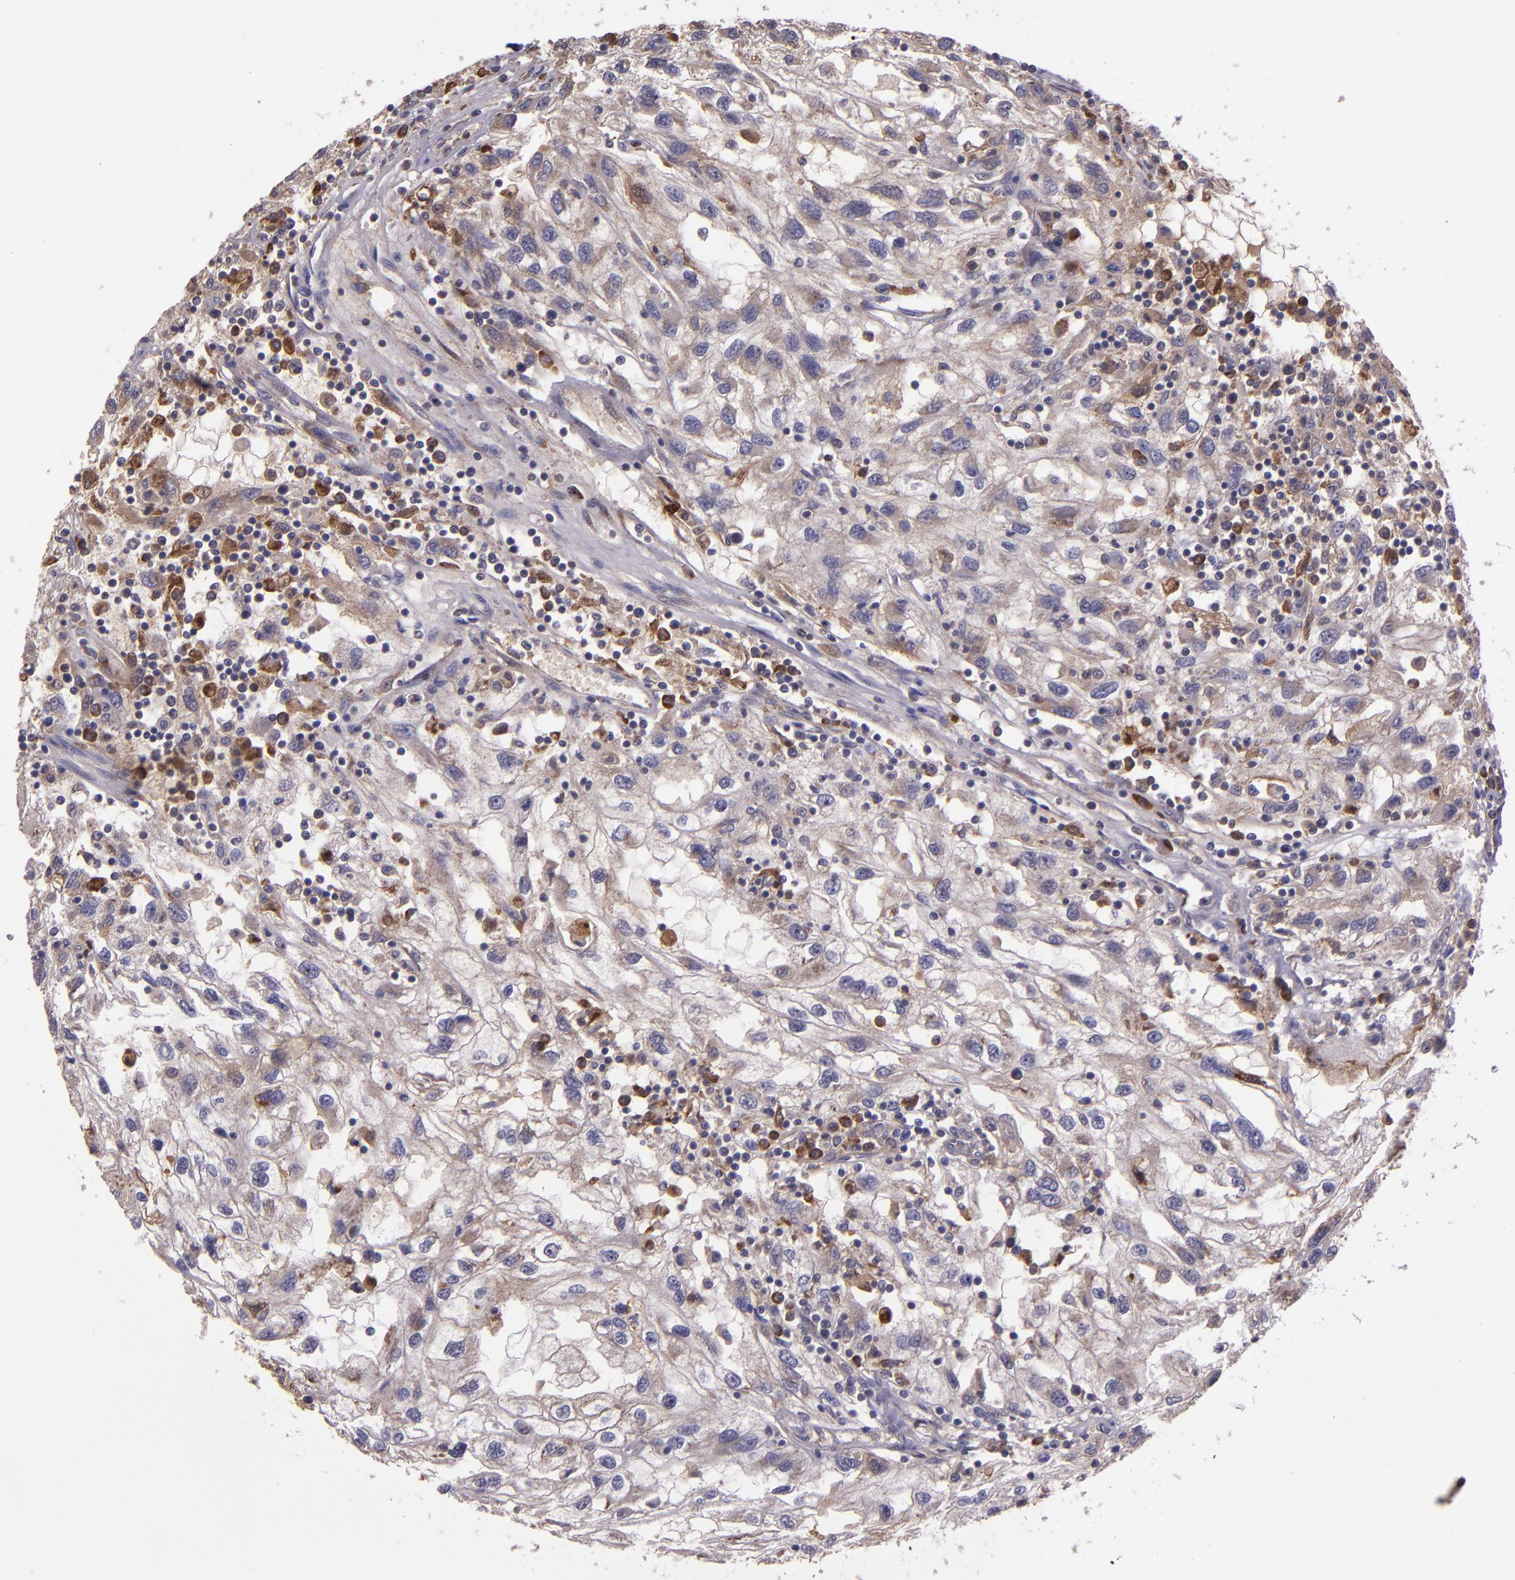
{"staining": {"intensity": "moderate", "quantity": ">75%", "location": "cytoplasmic/membranous"}, "tissue": "renal cancer", "cell_type": "Tumor cells", "image_type": "cancer", "snomed": [{"axis": "morphology", "description": "Normal tissue, NOS"}, {"axis": "morphology", "description": "Adenocarcinoma, NOS"}, {"axis": "topography", "description": "Kidney"}], "caption": "A histopathology image showing moderate cytoplasmic/membranous positivity in approximately >75% of tumor cells in renal adenocarcinoma, as visualized by brown immunohistochemical staining.", "gene": "USP51", "patient": {"sex": "male", "age": 71}}